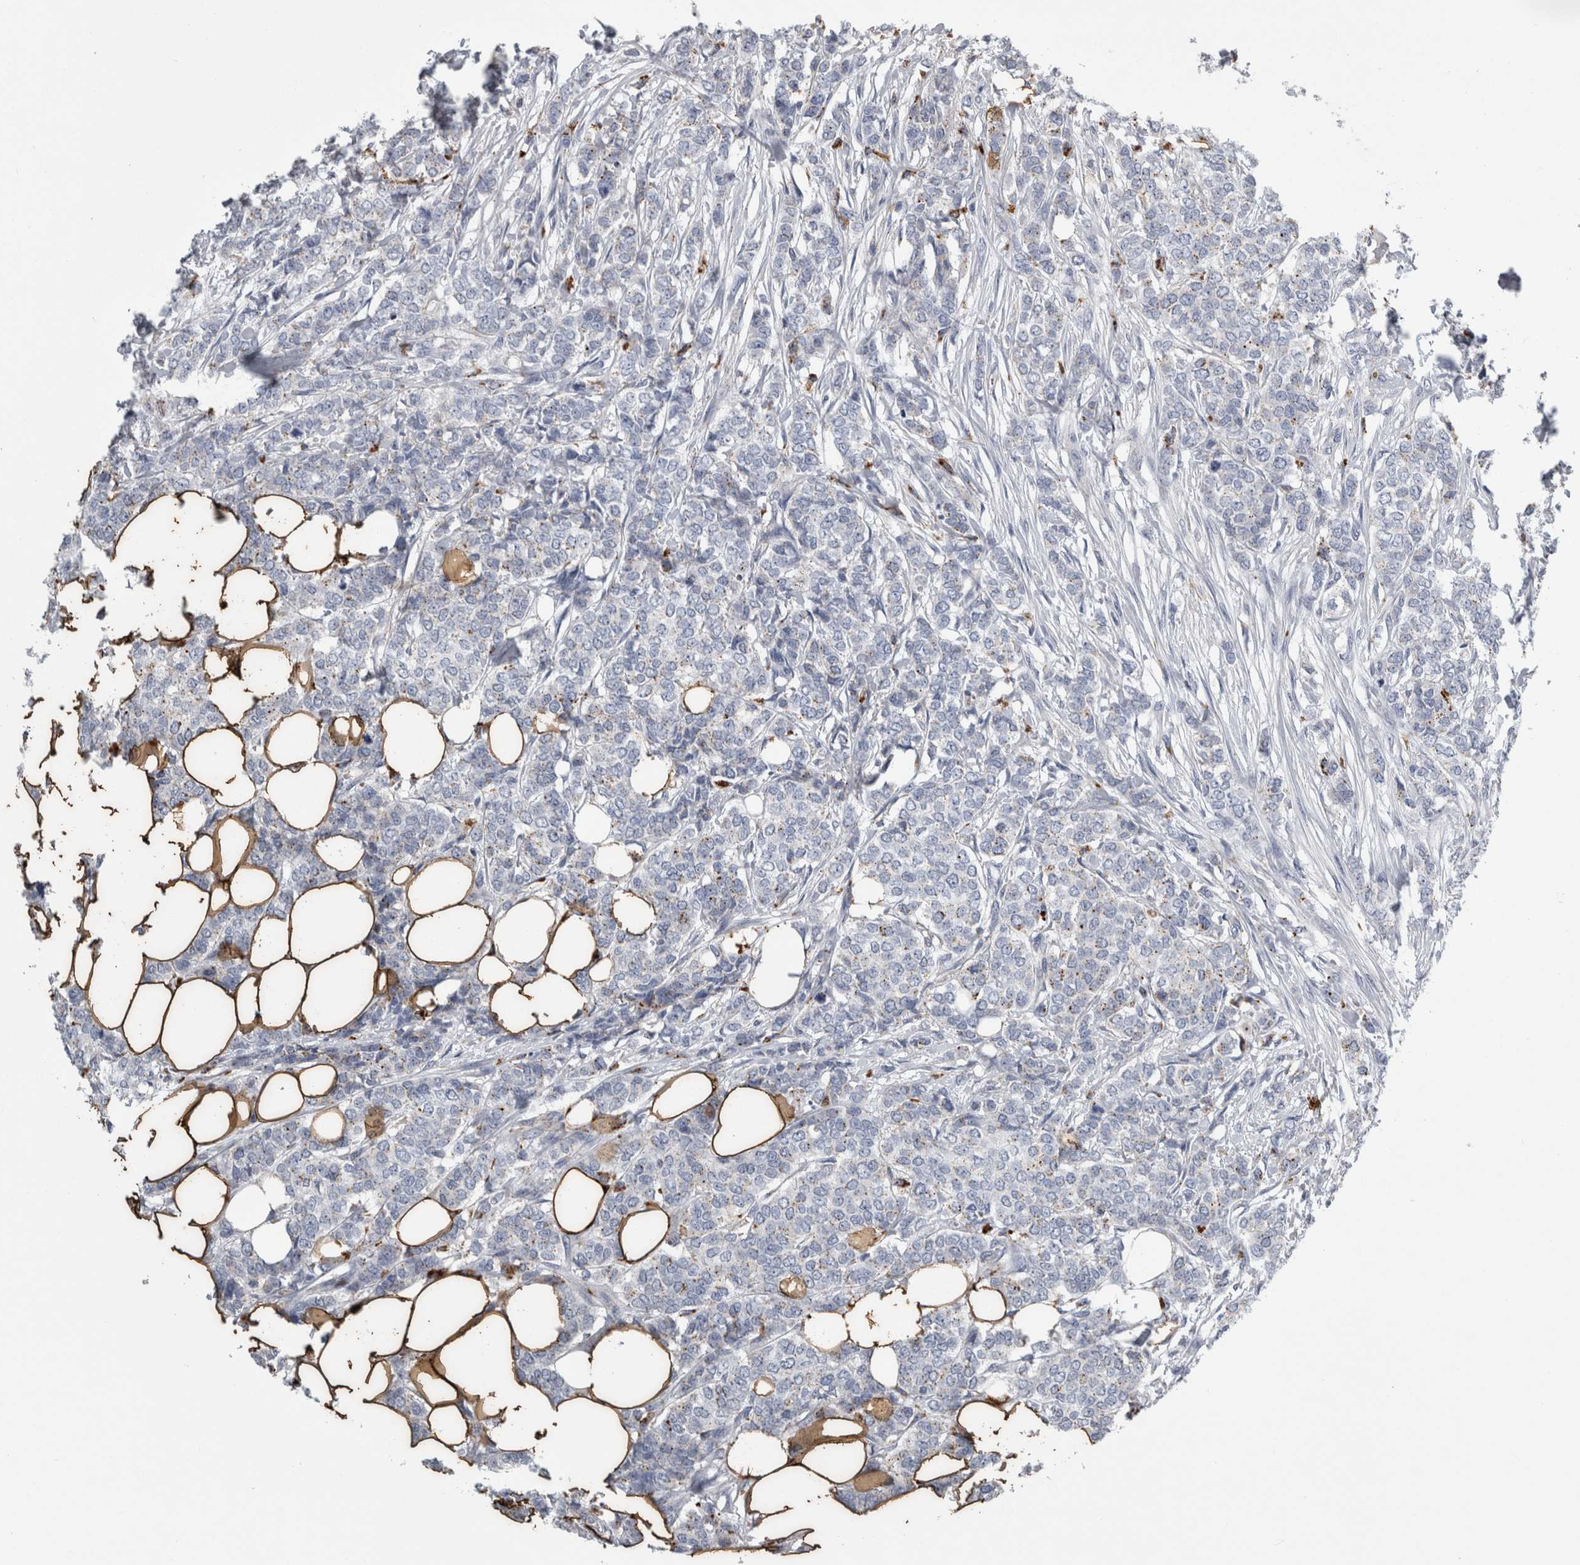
{"staining": {"intensity": "negative", "quantity": "none", "location": "none"}, "tissue": "breast cancer", "cell_type": "Tumor cells", "image_type": "cancer", "snomed": [{"axis": "morphology", "description": "Lobular carcinoma"}, {"axis": "topography", "description": "Skin"}, {"axis": "topography", "description": "Breast"}], "caption": "Photomicrograph shows no significant protein positivity in tumor cells of lobular carcinoma (breast).", "gene": "DPP7", "patient": {"sex": "female", "age": 46}}